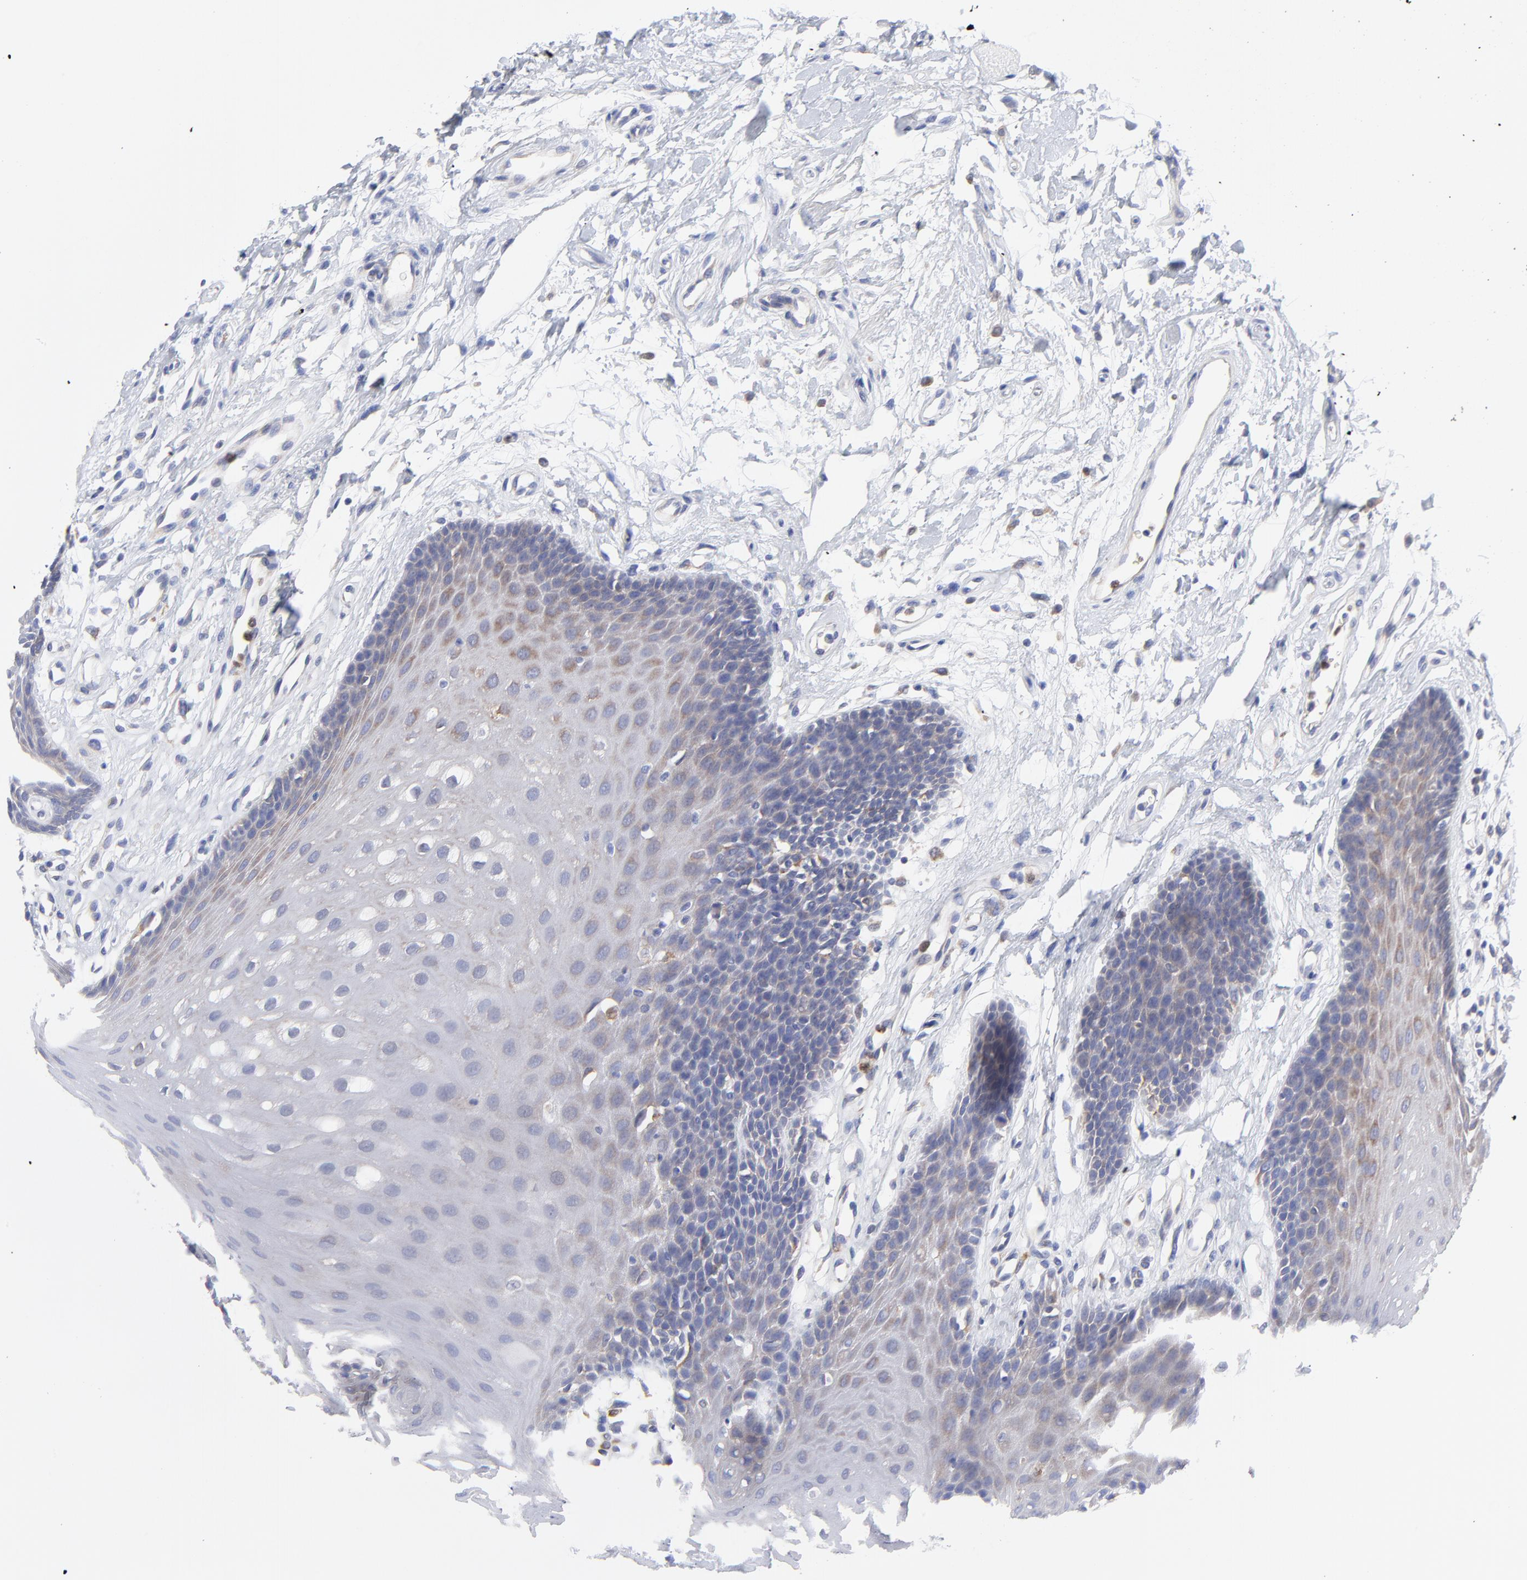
{"staining": {"intensity": "weak", "quantity": "<25%", "location": "cytoplasmic/membranous"}, "tissue": "oral mucosa", "cell_type": "Squamous epithelial cells", "image_type": "normal", "snomed": [{"axis": "morphology", "description": "Normal tissue, NOS"}, {"axis": "topography", "description": "Oral tissue"}], "caption": "Immunohistochemistry (IHC) image of normal human oral mucosa stained for a protein (brown), which exhibits no staining in squamous epithelial cells. (DAB immunohistochemistry with hematoxylin counter stain).", "gene": "MOSPD2", "patient": {"sex": "male", "age": 62}}